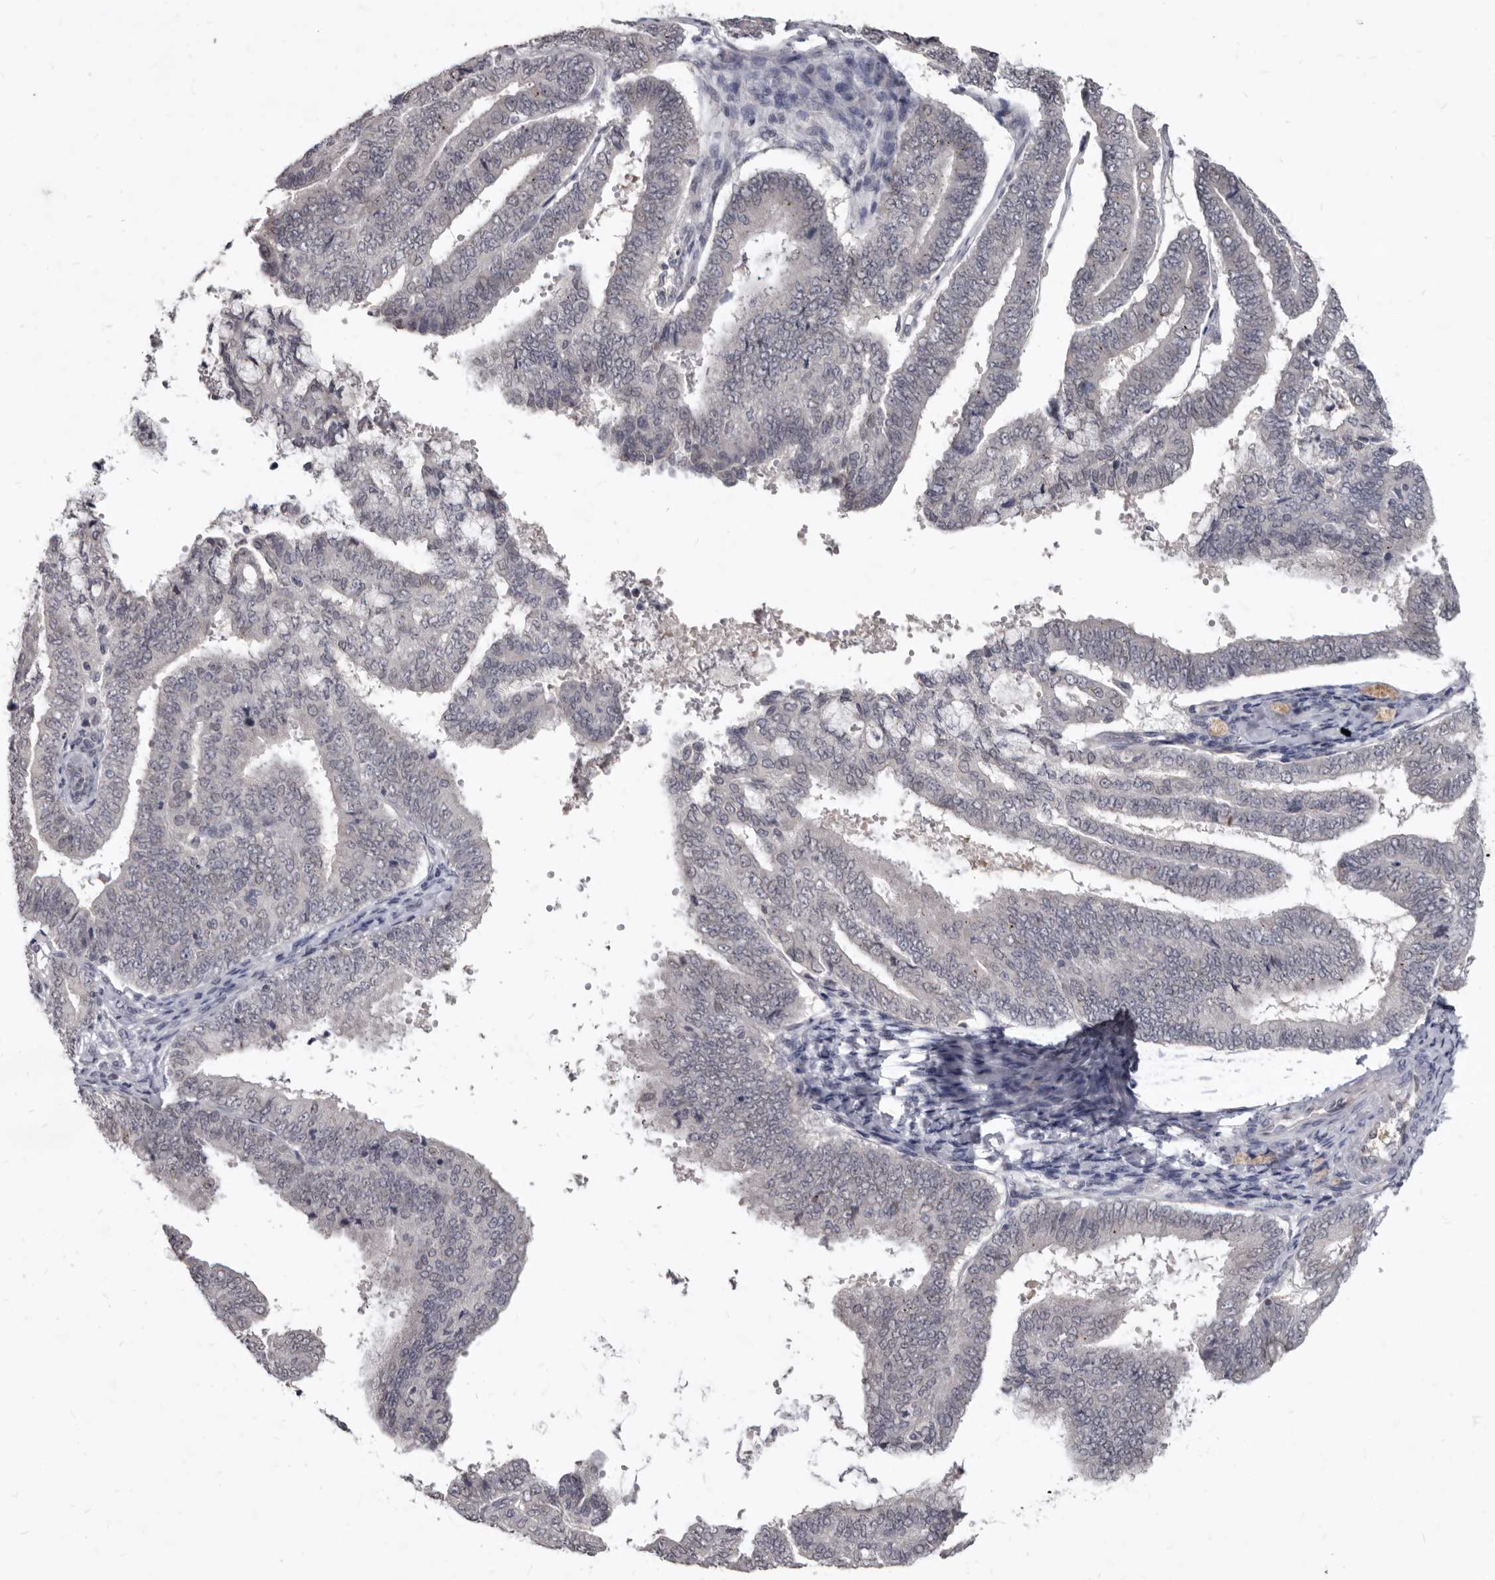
{"staining": {"intensity": "negative", "quantity": "none", "location": "none"}, "tissue": "endometrial cancer", "cell_type": "Tumor cells", "image_type": "cancer", "snomed": [{"axis": "morphology", "description": "Adenocarcinoma, NOS"}, {"axis": "topography", "description": "Endometrium"}], "caption": "Tumor cells are negative for protein expression in human adenocarcinoma (endometrial).", "gene": "SULT1E1", "patient": {"sex": "female", "age": 63}}